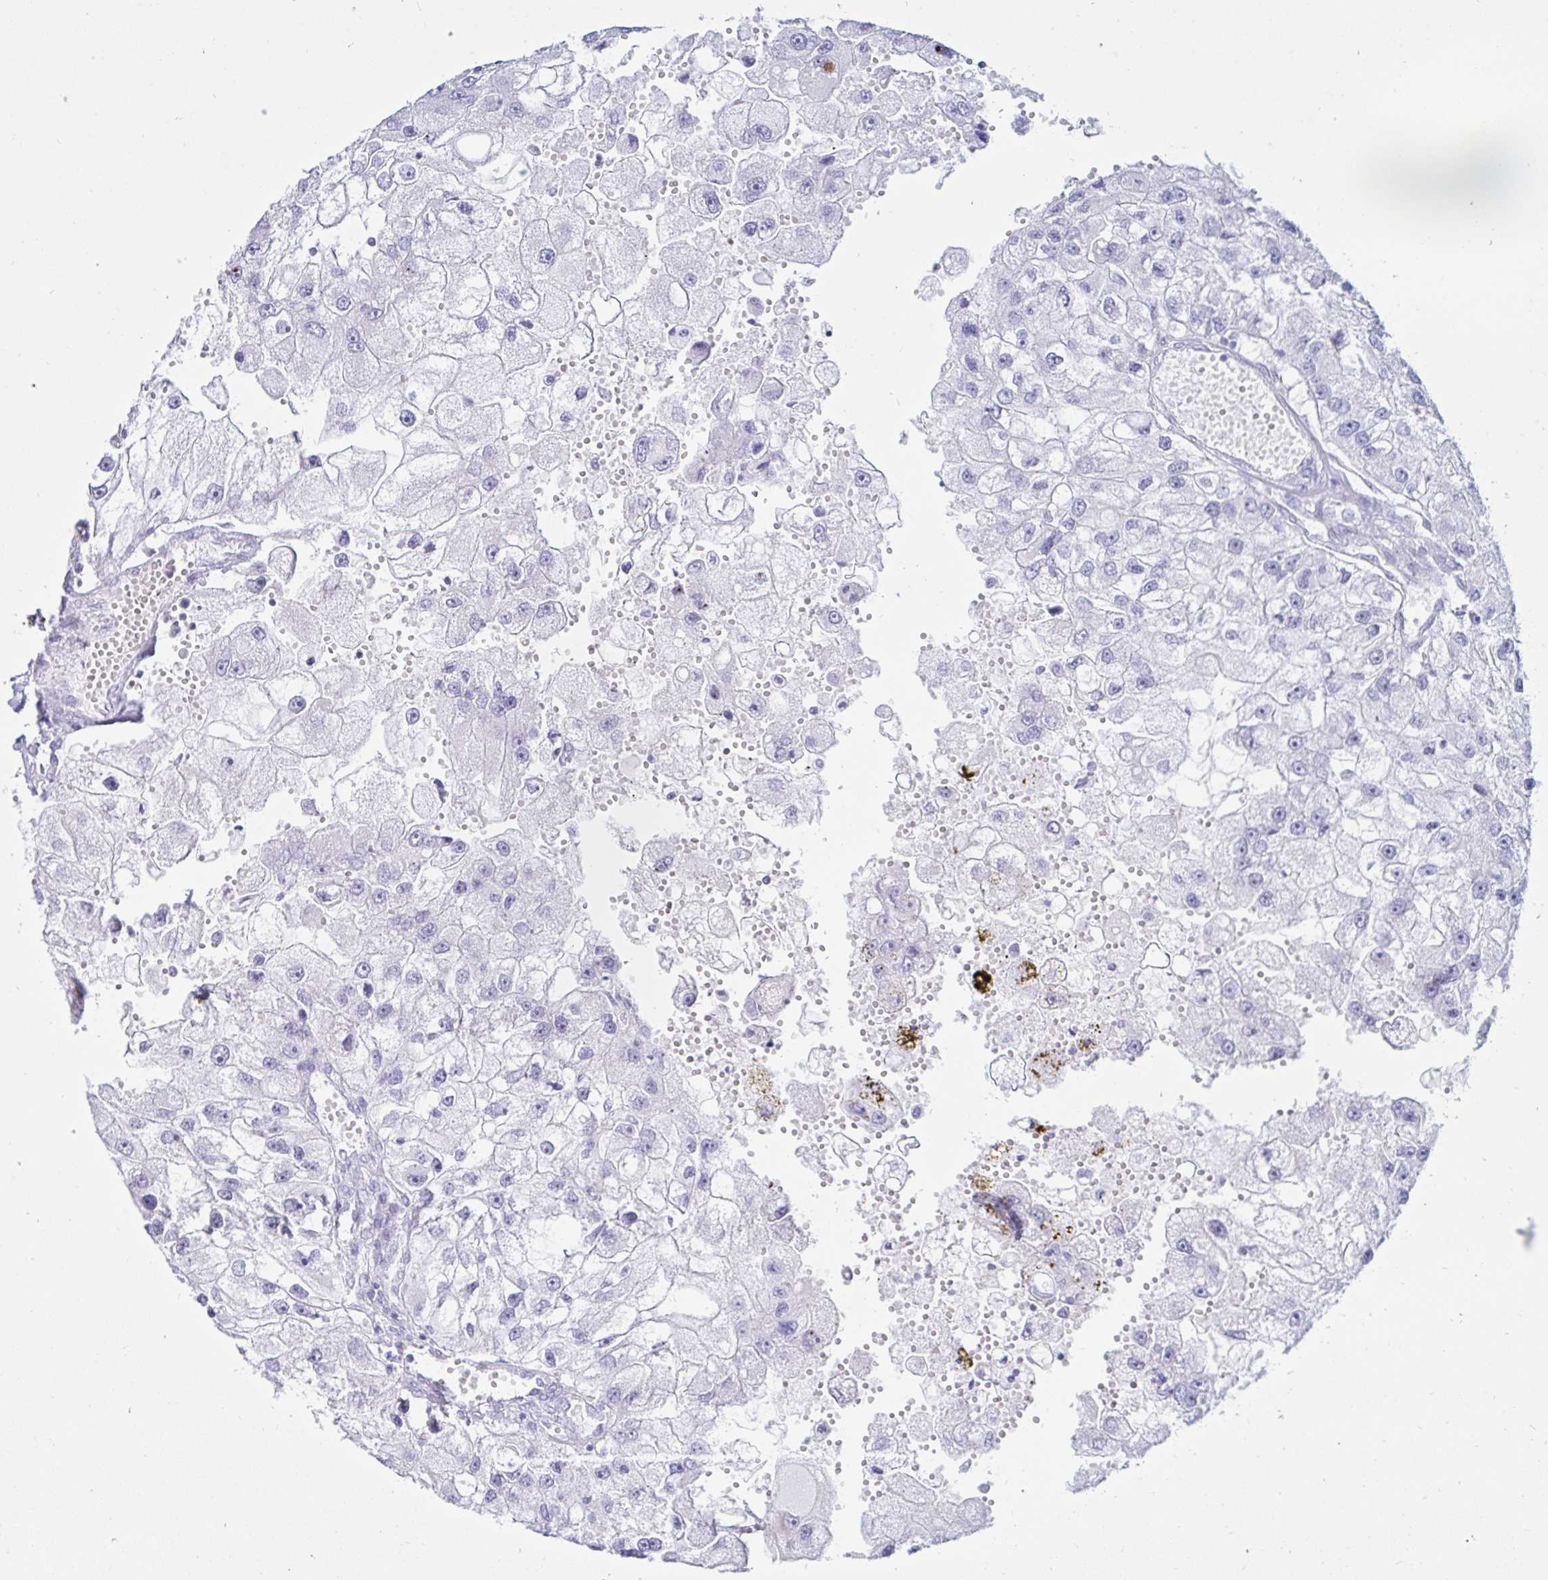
{"staining": {"intensity": "negative", "quantity": "none", "location": "none"}, "tissue": "renal cancer", "cell_type": "Tumor cells", "image_type": "cancer", "snomed": [{"axis": "morphology", "description": "Adenocarcinoma, NOS"}, {"axis": "topography", "description": "Kidney"}], "caption": "Immunohistochemistry of human renal cancer displays no positivity in tumor cells.", "gene": "BEST1", "patient": {"sex": "male", "age": 63}}